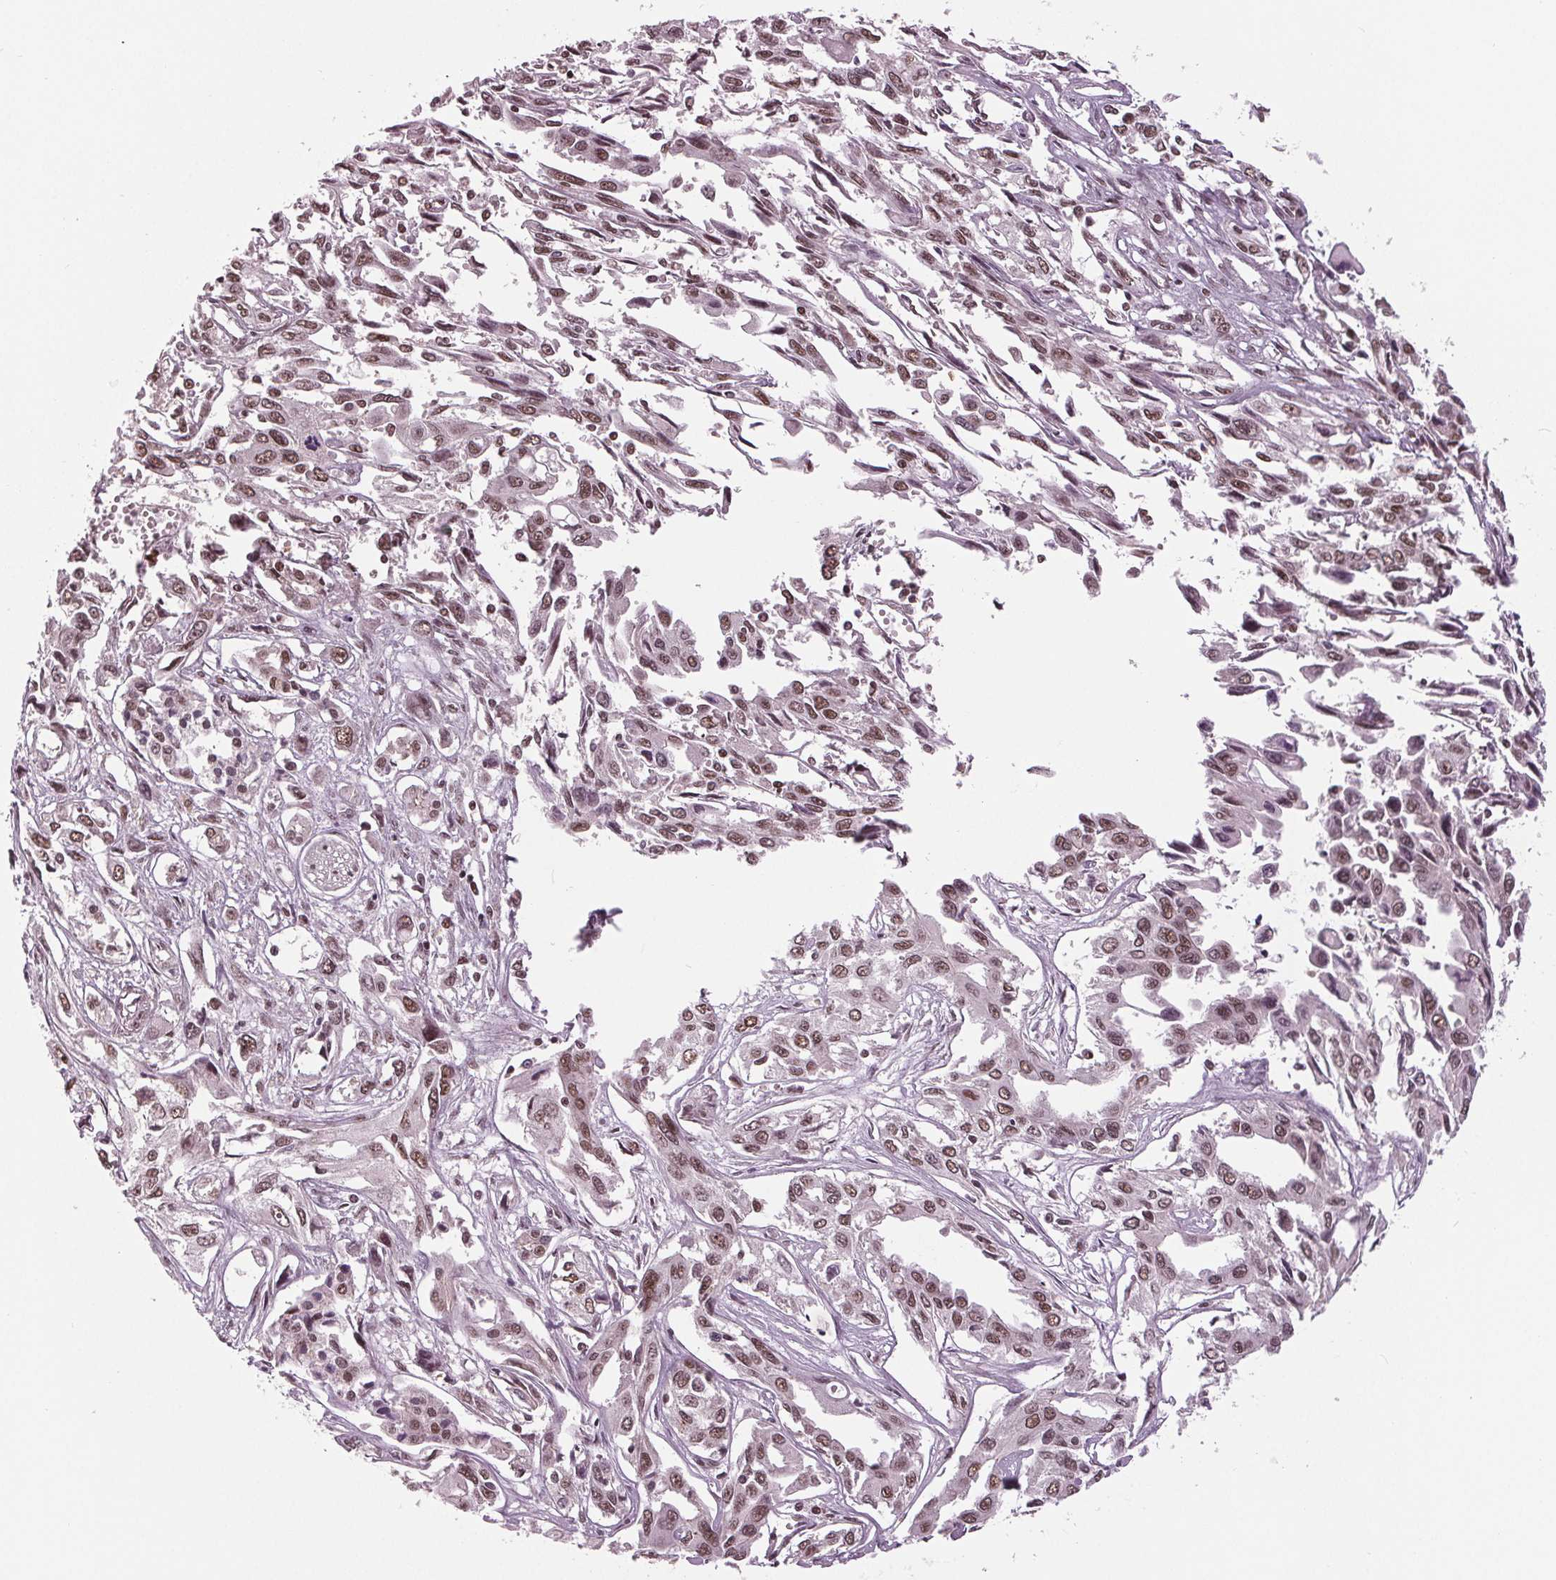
{"staining": {"intensity": "moderate", "quantity": ">75%", "location": "nuclear"}, "tissue": "pancreatic cancer", "cell_type": "Tumor cells", "image_type": "cancer", "snomed": [{"axis": "morphology", "description": "Adenocarcinoma, NOS"}, {"axis": "topography", "description": "Pancreas"}], "caption": "Immunohistochemistry photomicrograph of human adenocarcinoma (pancreatic) stained for a protein (brown), which shows medium levels of moderate nuclear staining in about >75% of tumor cells.", "gene": "LSM2", "patient": {"sex": "female", "age": 55}}